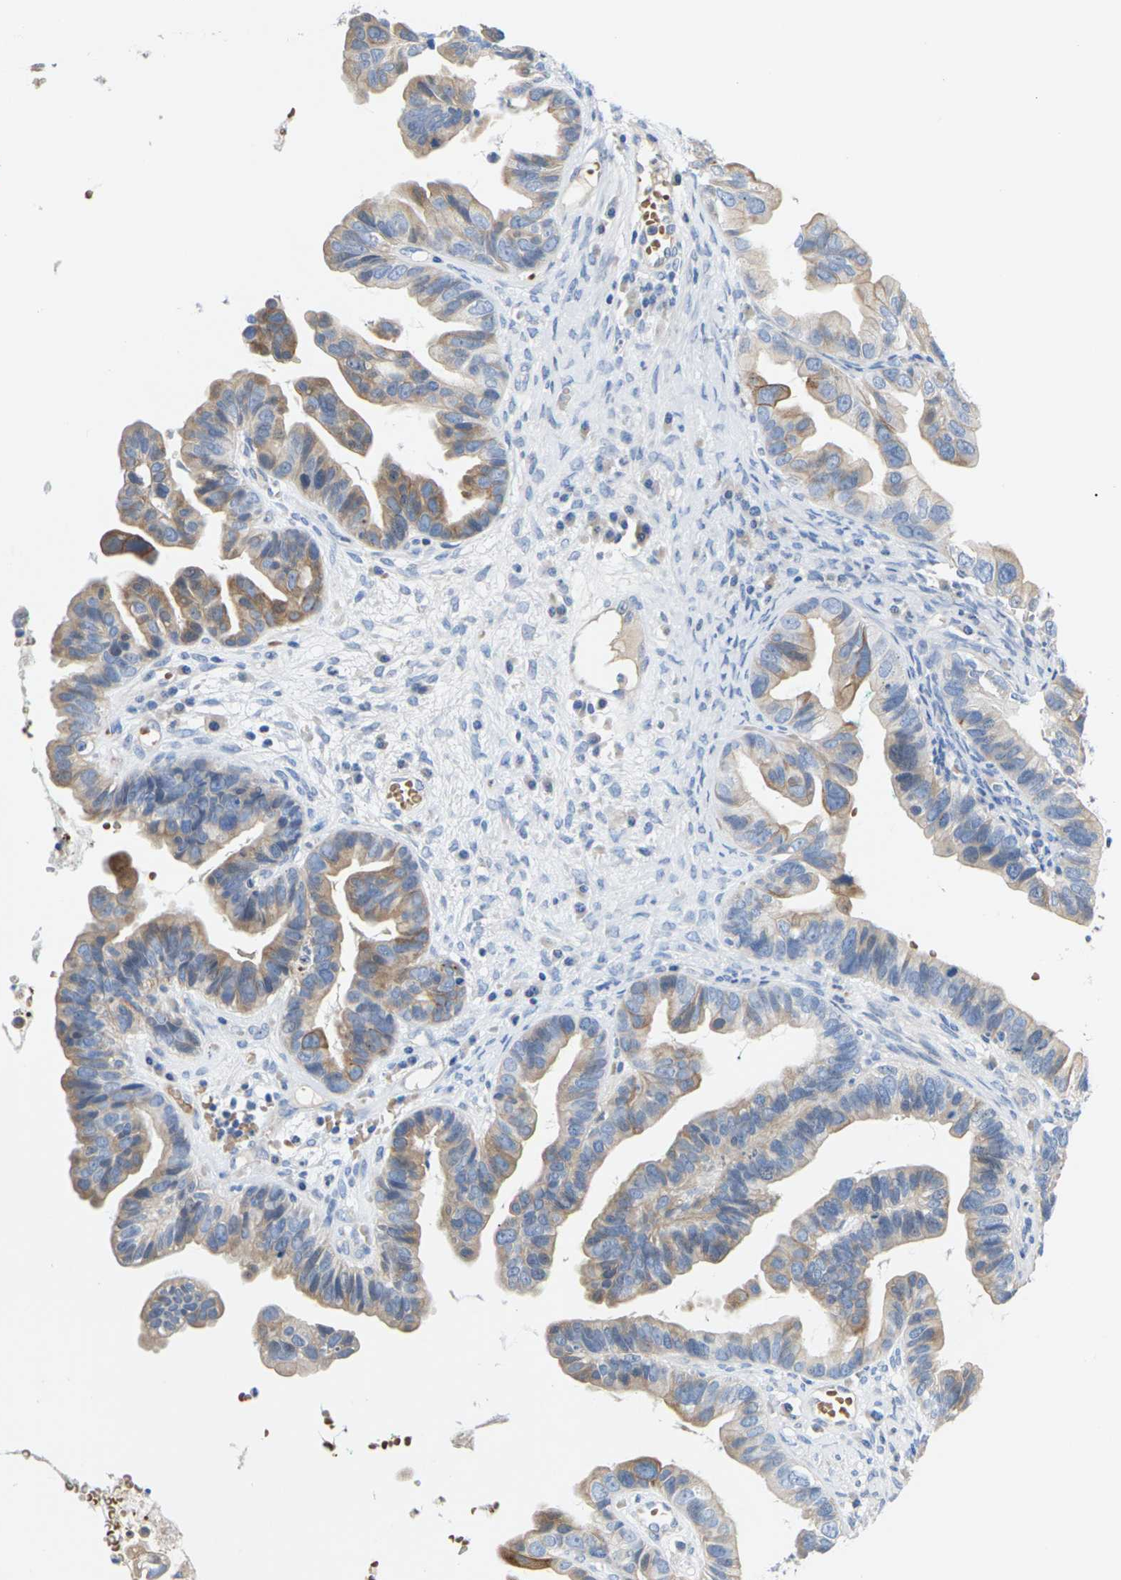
{"staining": {"intensity": "moderate", "quantity": ">75%", "location": "cytoplasmic/membranous"}, "tissue": "ovarian cancer", "cell_type": "Tumor cells", "image_type": "cancer", "snomed": [{"axis": "morphology", "description": "Cystadenocarcinoma, serous, NOS"}, {"axis": "topography", "description": "Ovary"}], "caption": "Brown immunohistochemical staining in ovarian serous cystadenocarcinoma displays moderate cytoplasmic/membranous positivity in approximately >75% of tumor cells.", "gene": "TMCO4", "patient": {"sex": "female", "age": 56}}